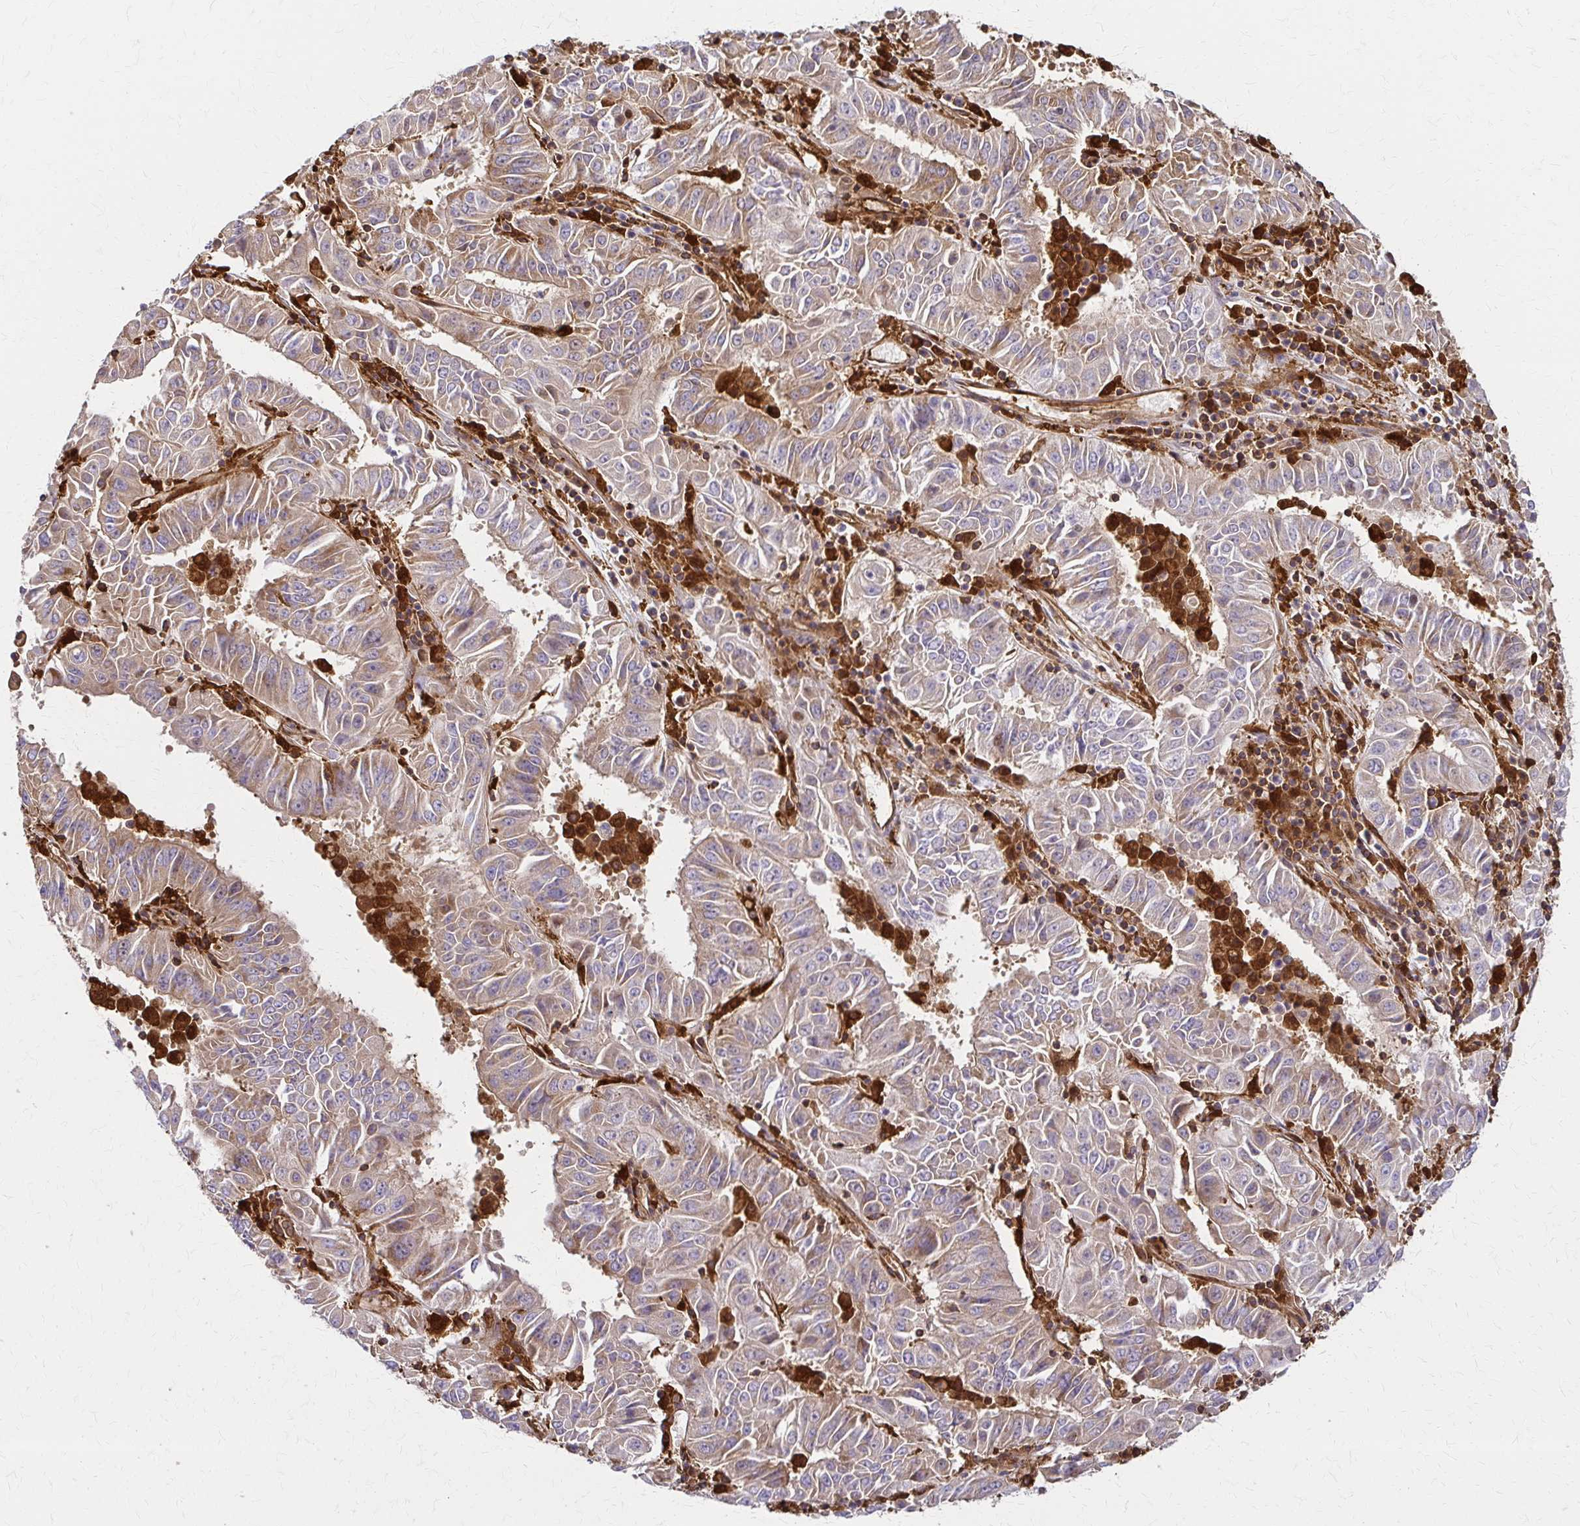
{"staining": {"intensity": "moderate", "quantity": ">75%", "location": "cytoplasmic/membranous"}, "tissue": "pancreatic cancer", "cell_type": "Tumor cells", "image_type": "cancer", "snomed": [{"axis": "morphology", "description": "Adenocarcinoma, NOS"}, {"axis": "topography", "description": "Pancreas"}], "caption": "Tumor cells display medium levels of moderate cytoplasmic/membranous expression in about >75% of cells in human pancreatic adenocarcinoma.", "gene": "WASF2", "patient": {"sex": "male", "age": 63}}